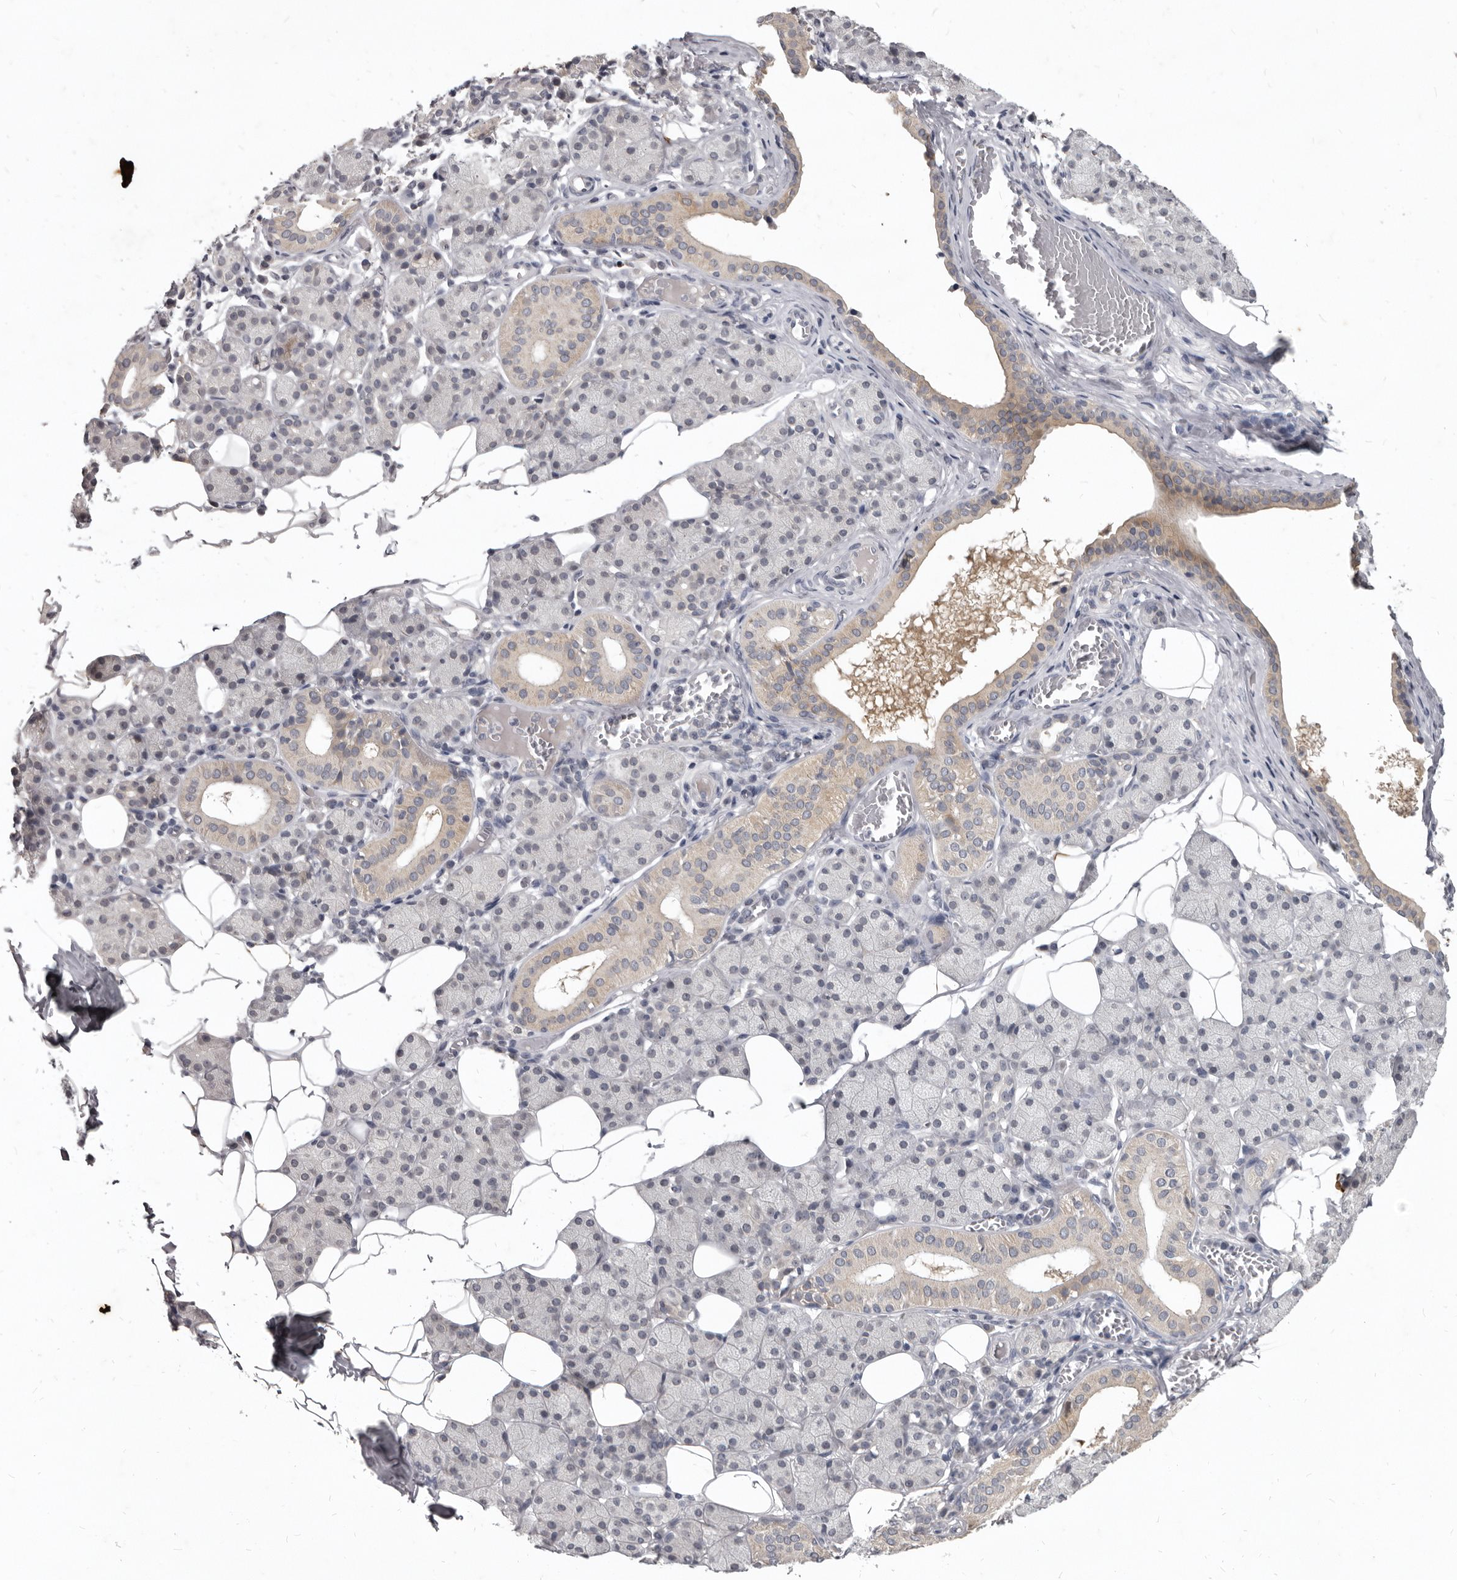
{"staining": {"intensity": "weak", "quantity": "<25%", "location": "cytoplasmic/membranous"}, "tissue": "salivary gland", "cell_type": "Glandular cells", "image_type": "normal", "snomed": [{"axis": "morphology", "description": "Normal tissue, NOS"}, {"axis": "topography", "description": "Salivary gland"}], "caption": "DAB (3,3'-diaminobenzidine) immunohistochemical staining of benign salivary gland displays no significant positivity in glandular cells.", "gene": "SULT1E1", "patient": {"sex": "female", "age": 33}}